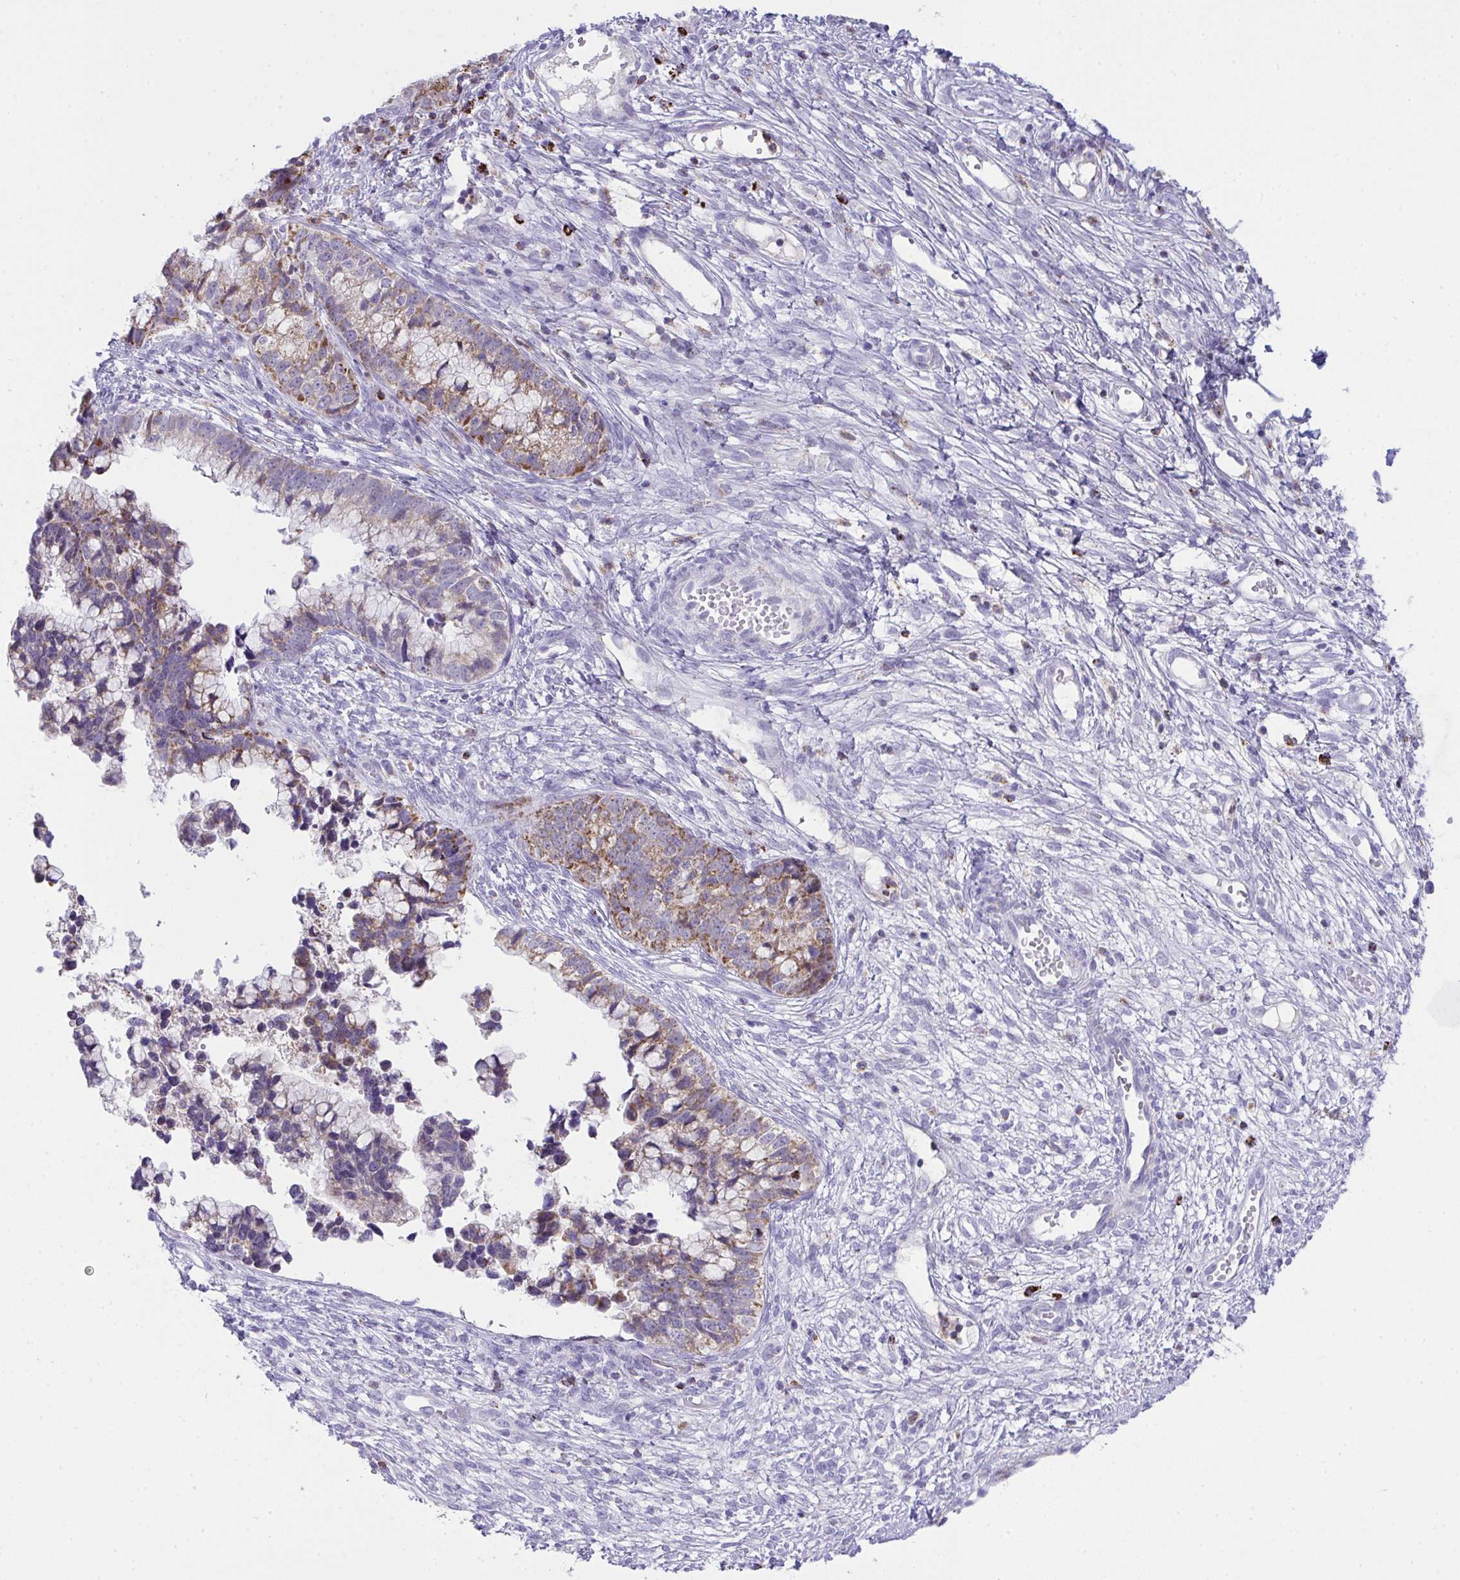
{"staining": {"intensity": "moderate", "quantity": ">75%", "location": "cytoplasmic/membranous"}, "tissue": "cervical cancer", "cell_type": "Tumor cells", "image_type": "cancer", "snomed": [{"axis": "morphology", "description": "Adenocarcinoma, NOS"}, {"axis": "topography", "description": "Cervix"}], "caption": "Brown immunohistochemical staining in human cervical cancer displays moderate cytoplasmic/membranous positivity in about >75% of tumor cells.", "gene": "PLA2G12B", "patient": {"sex": "female", "age": 44}}